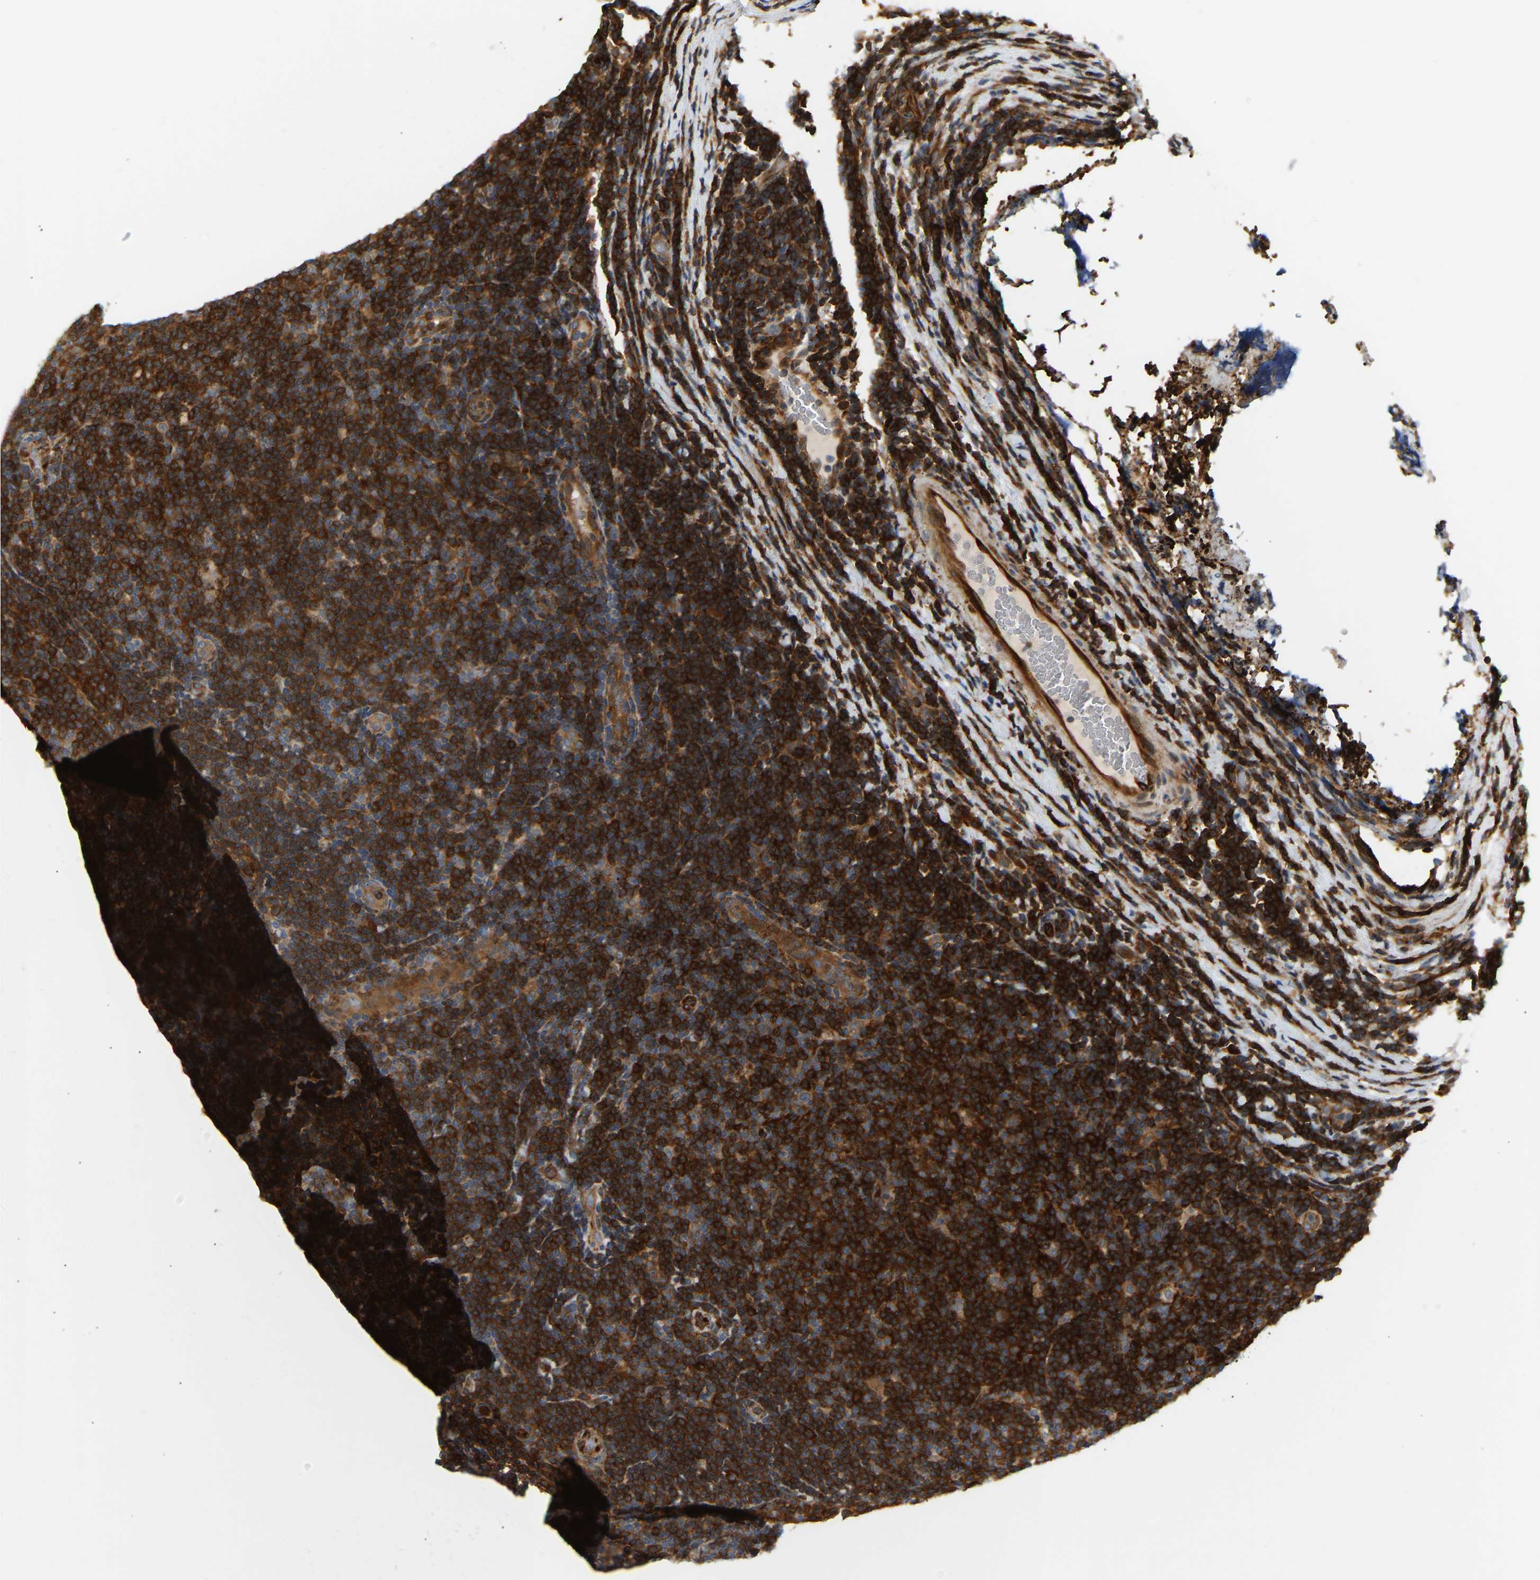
{"staining": {"intensity": "strong", "quantity": ">75%", "location": "cytoplasmic/membranous"}, "tissue": "lymphoma", "cell_type": "Tumor cells", "image_type": "cancer", "snomed": [{"axis": "morphology", "description": "Malignant lymphoma, non-Hodgkin's type, Low grade"}, {"axis": "topography", "description": "Lymph node"}], "caption": "Human low-grade malignant lymphoma, non-Hodgkin's type stained with a protein marker reveals strong staining in tumor cells.", "gene": "PLCG2", "patient": {"sex": "male", "age": 83}}